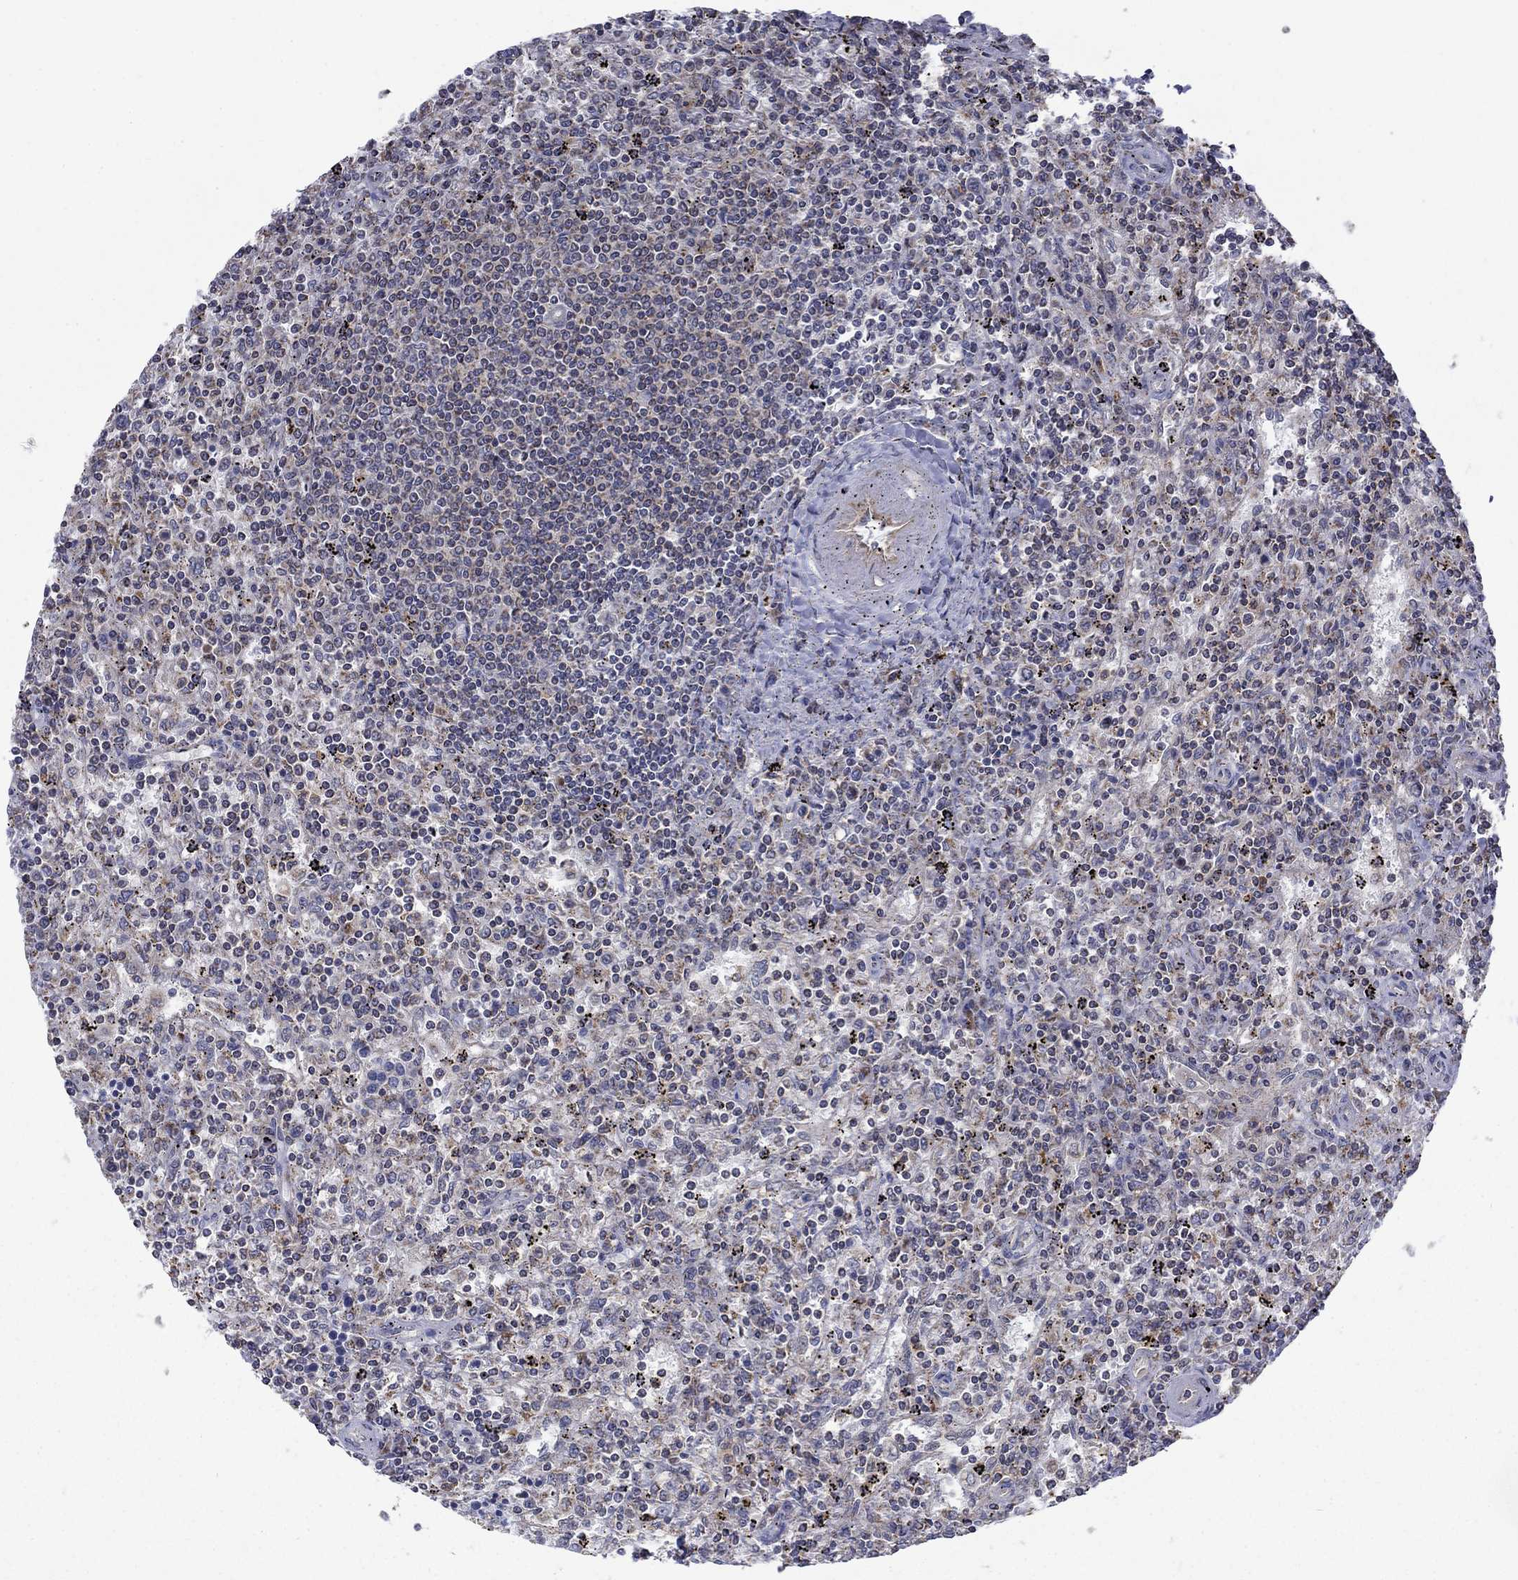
{"staining": {"intensity": "negative", "quantity": "none", "location": "none"}, "tissue": "lymphoma", "cell_type": "Tumor cells", "image_type": "cancer", "snomed": [{"axis": "morphology", "description": "Malignant lymphoma, non-Hodgkin's type, Low grade"}, {"axis": "topography", "description": "Spleen"}], "caption": "Immunohistochemistry (IHC) of lymphoma exhibits no staining in tumor cells. (DAB immunohistochemistry visualized using brightfield microscopy, high magnification).", "gene": "DOP1B", "patient": {"sex": "male", "age": 62}}